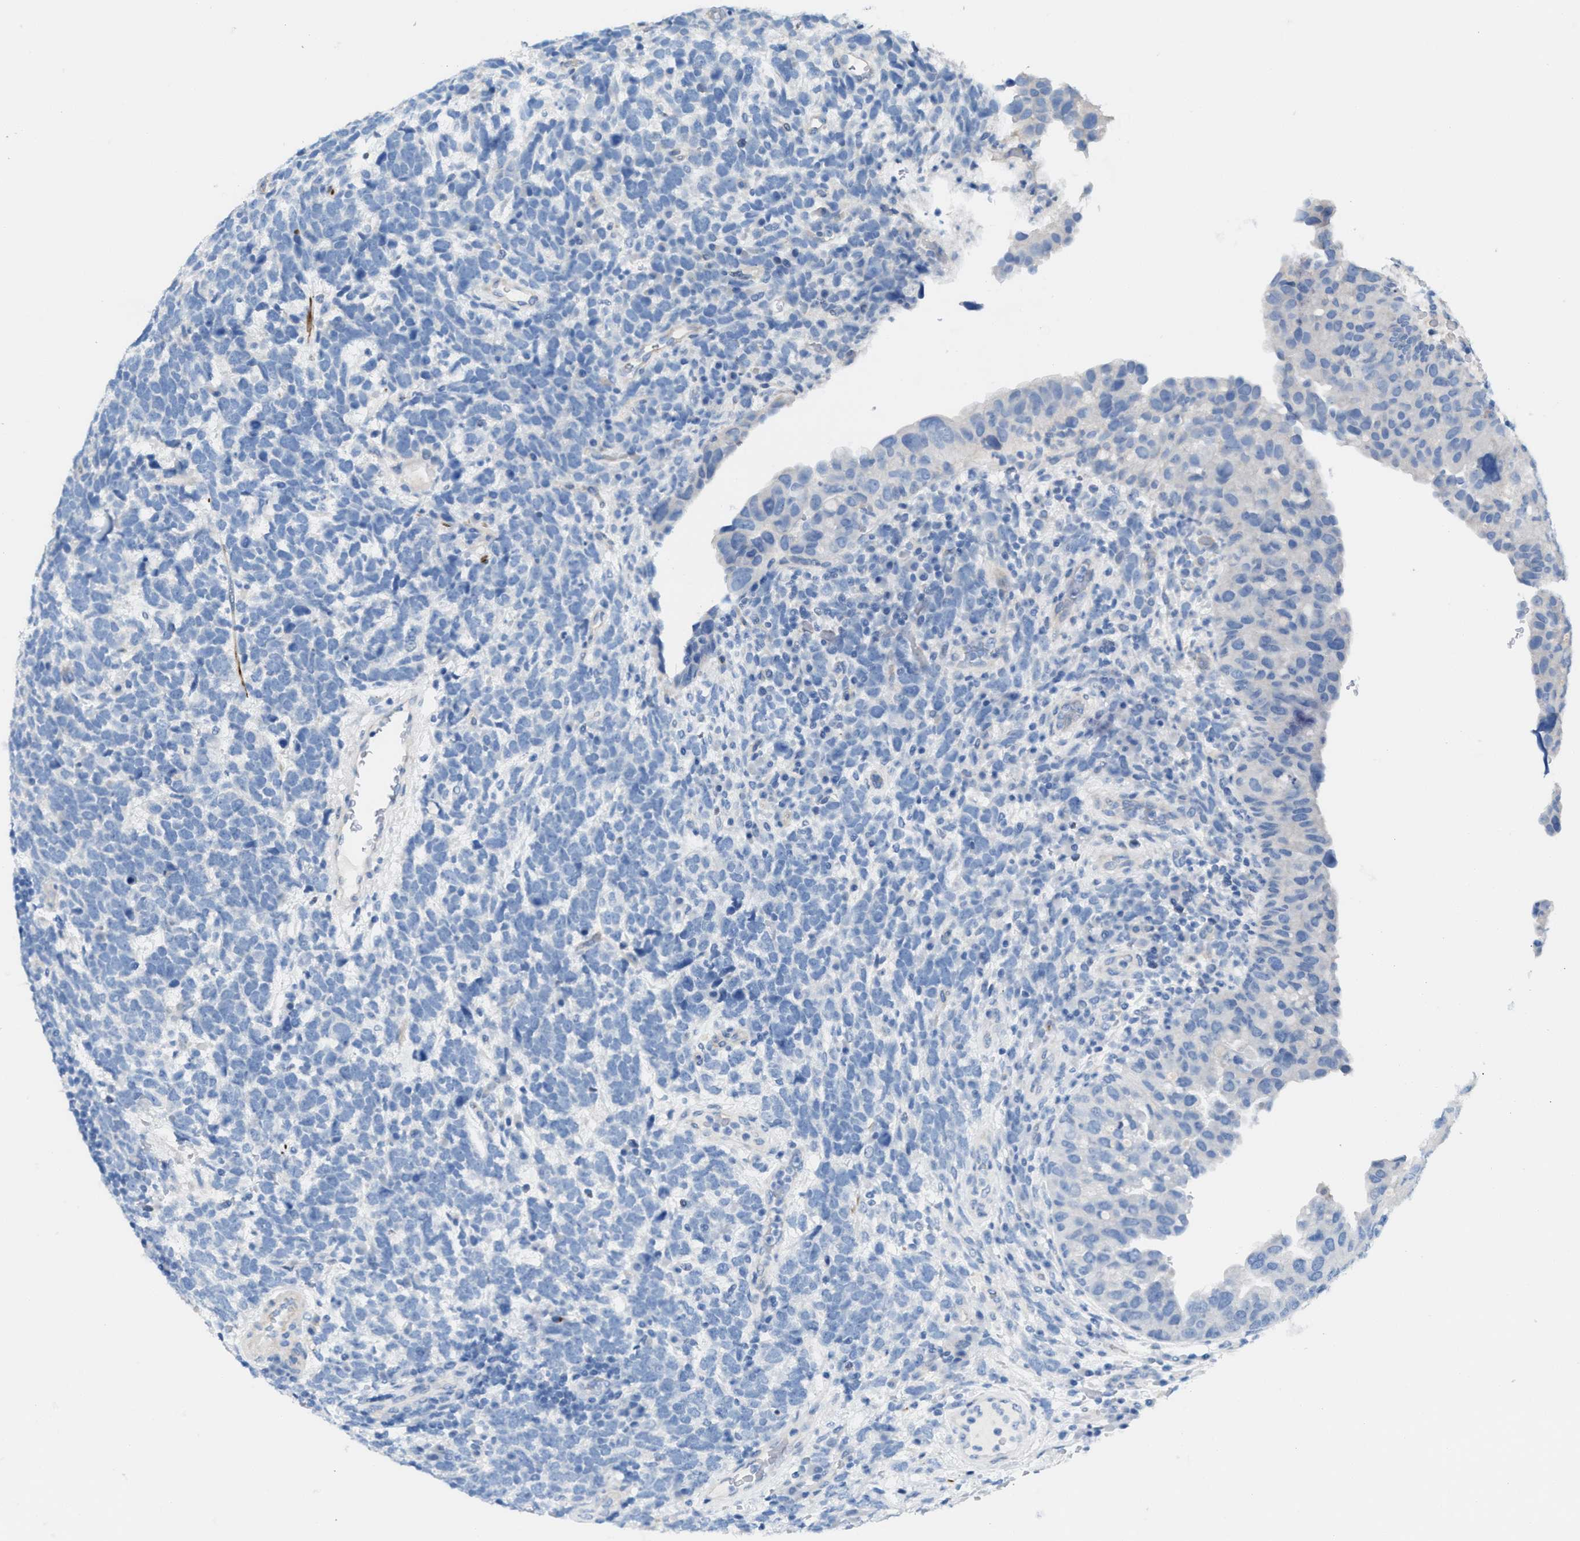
{"staining": {"intensity": "negative", "quantity": "none", "location": "none"}, "tissue": "urothelial cancer", "cell_type": "Tumor cells", "image_type": "cancer", "snomed": [{"axis": "morphology", "description": "Urothelial carcinoma, High grade"}, {"axis": "topography", "description": "Urinary bladder"}], "caption": "This is an immunohistochemistry image of human urothelial cancer. There is no positivity in tumor cells.", "gene": "MPP3", "patient": {"sex": "female", "age": 82}}